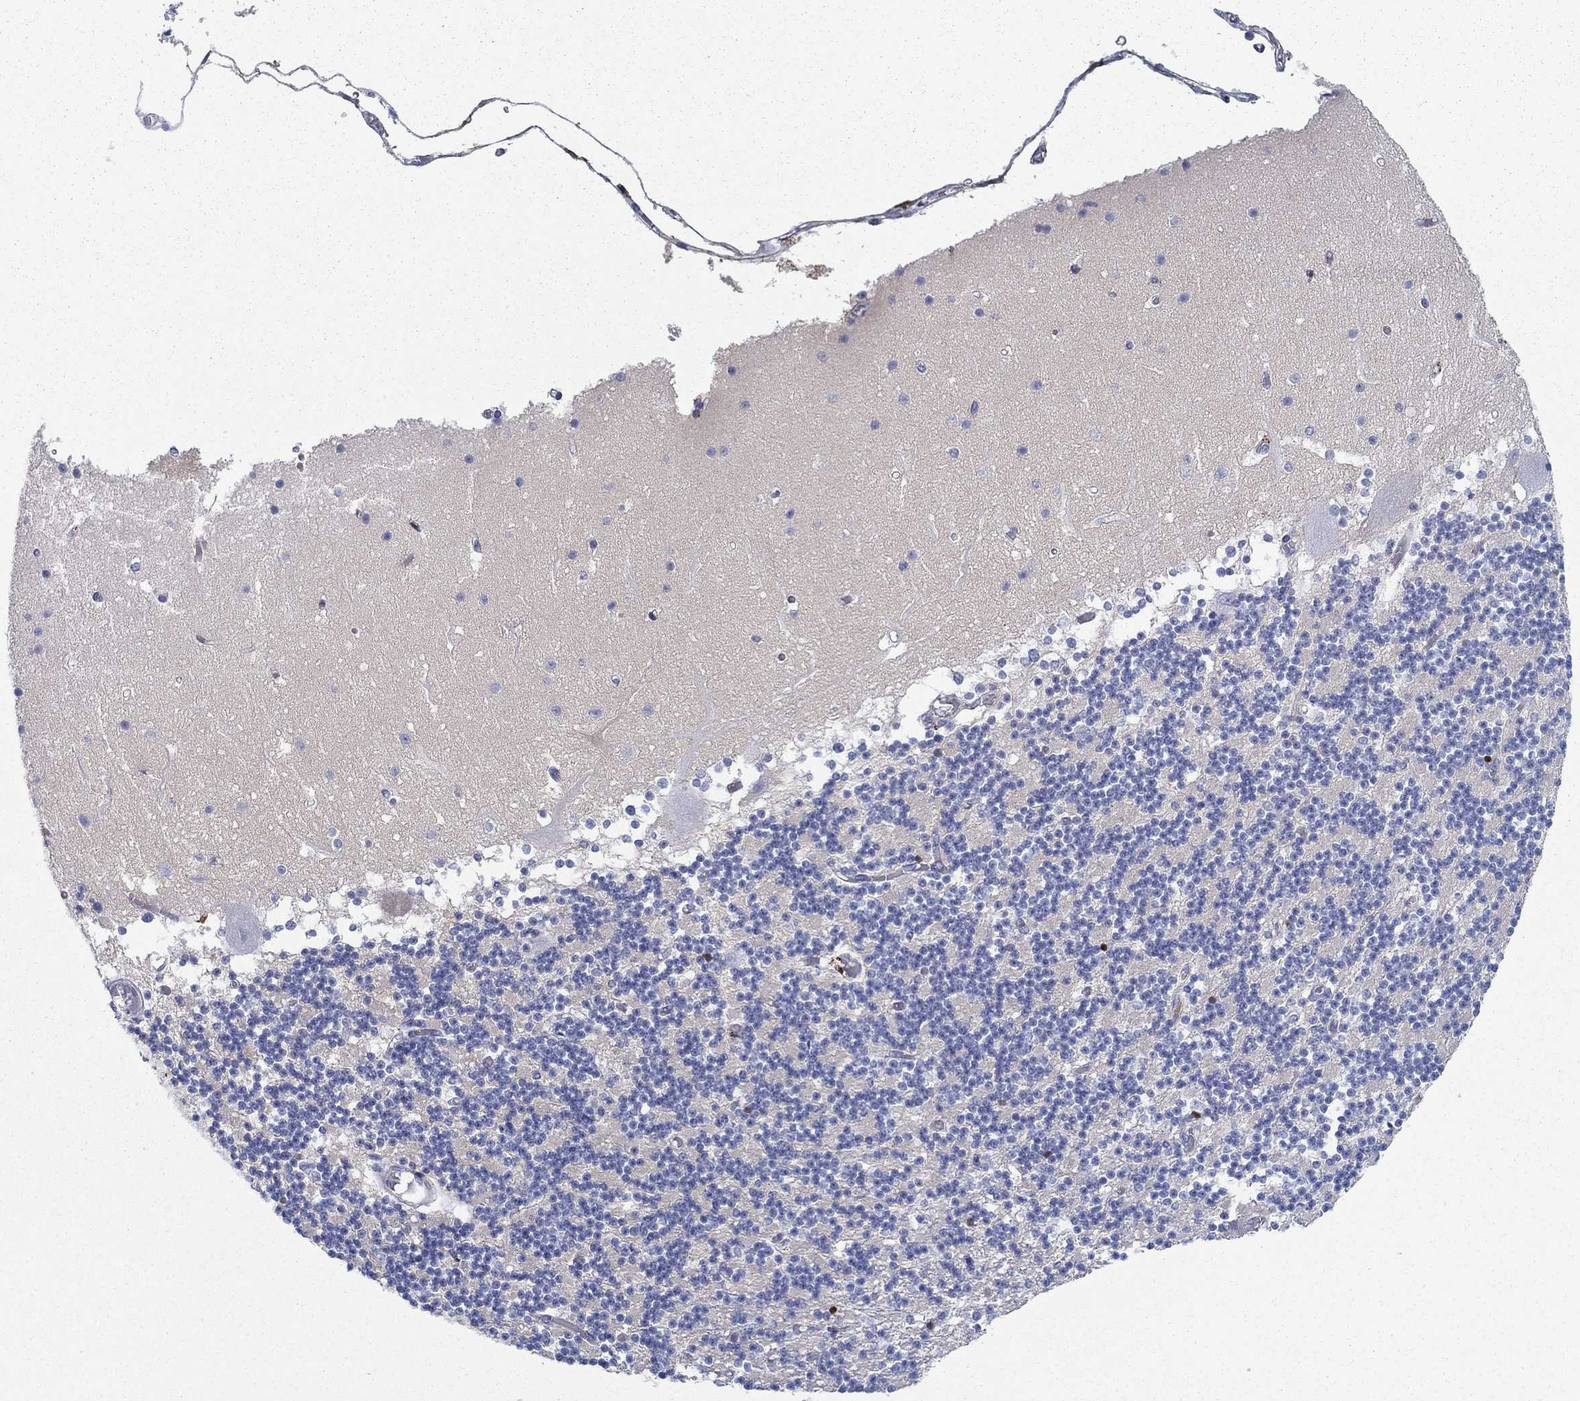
{"staining": {"intensity": "negative", "quantity": "none", "location": "none"}, "tissue": "cerebellum", "cell_type": "Cells in granular layer", "image_type": "normal", "snomed": [{"axis": "morphology", "description": "Normal tissue, NOS"}, {"axis": "topography", "description": "Cerebellum"}], "caption": "High power microscopy histopathology image of an IHC photomicrograph of benign cerebellum, revealing no significant expression in cells in granular layer.", "gene": "GPC1", "patient": {"sex": "female", "age": 28}}